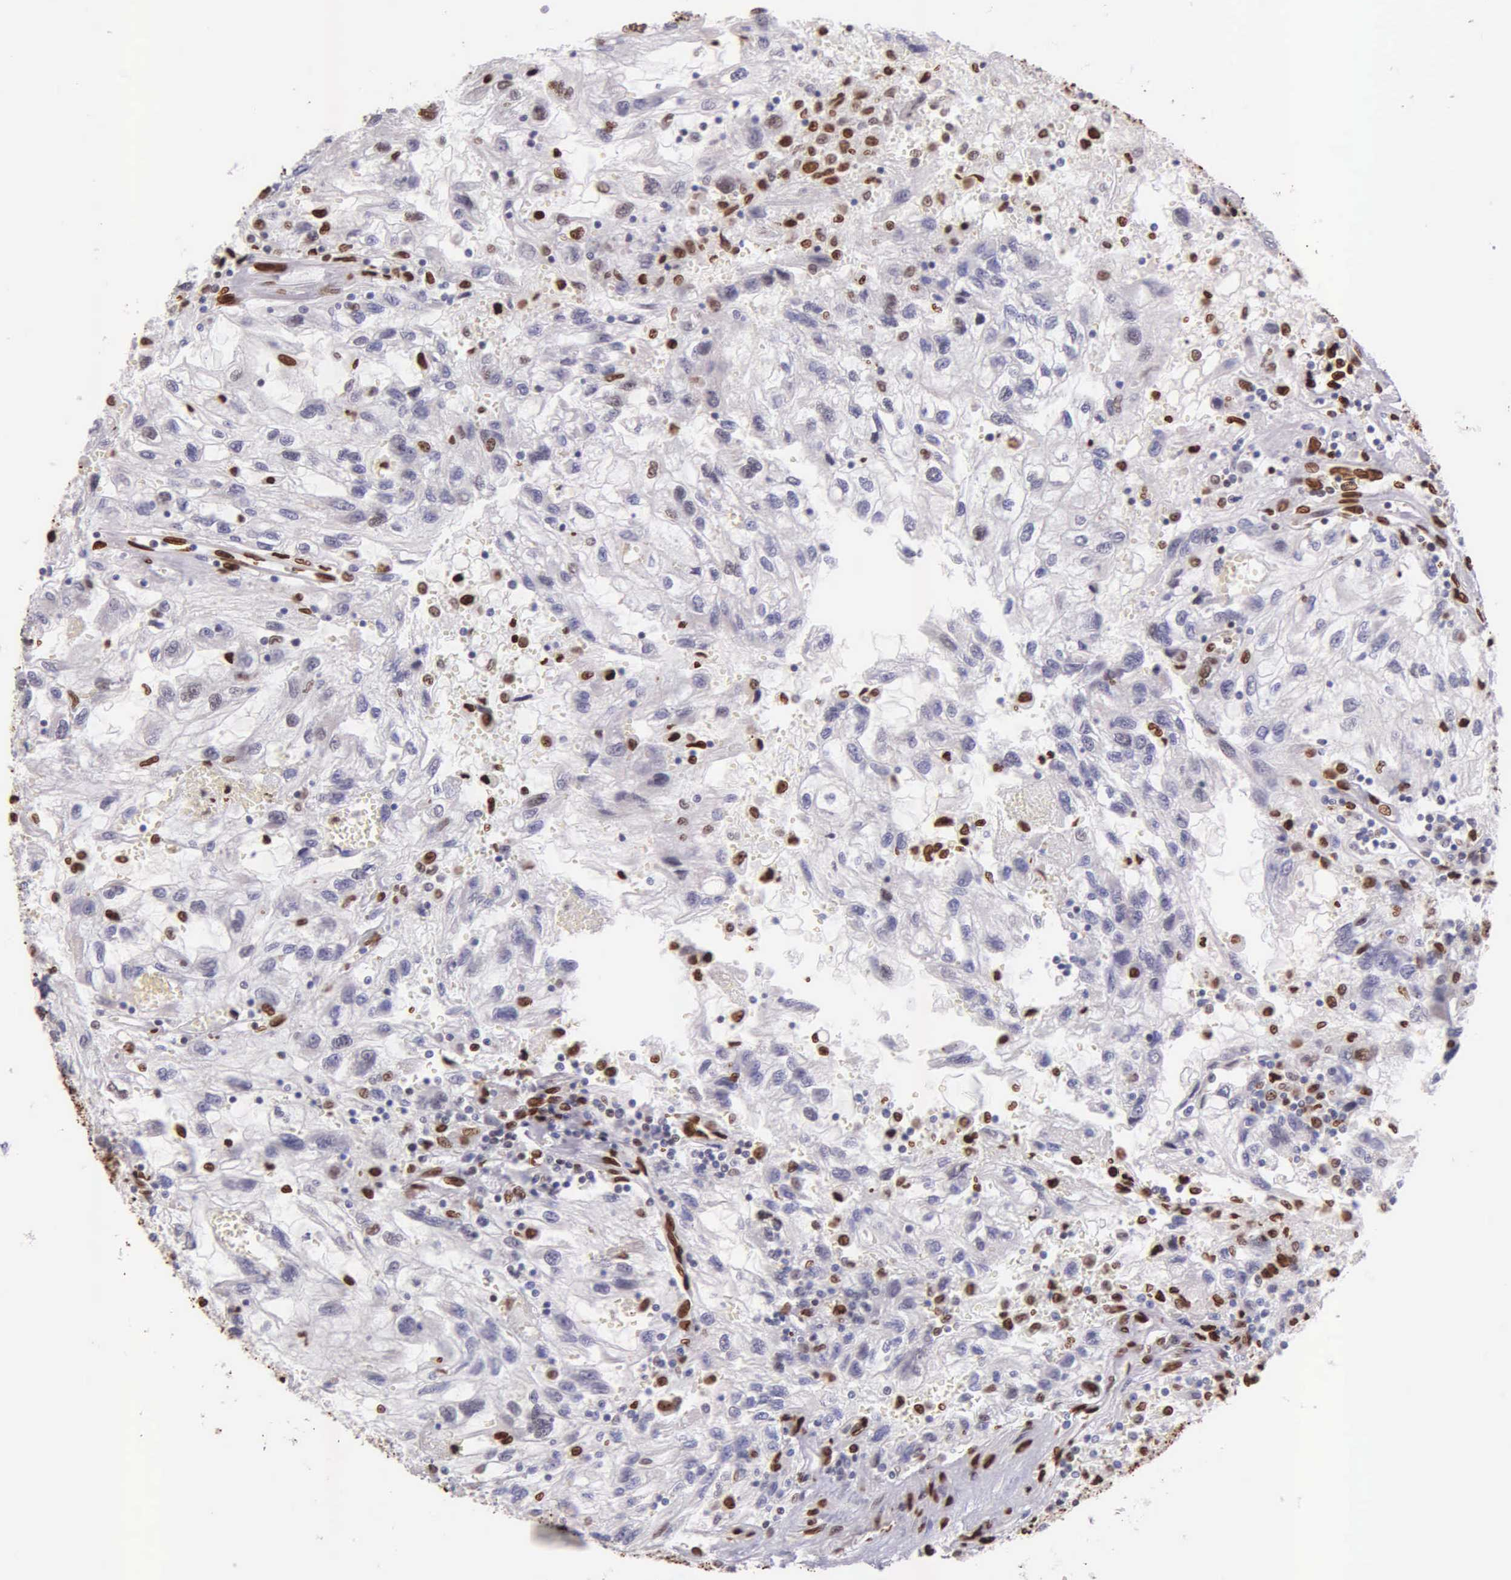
{"staining": {"intensity": "strong", "quantity": "<25%", "location": "nuclear"}, "tissue": "renal cancer", "cell_type": "Tumor cells", "image_type": "cancer", "snomed": [{"axis": "morphology", "description": "Normal tissue, NOS"}, {"axis": "morphology", "description": "Adenocarcinoma, NOS"}, {"axis": "topography", "description": "Kidney"}], "caption": "IHC (DAB) staining of renal cancer shows strong nuclear protein expression in approximately <25% of tumor cells.", "gene": "H1-0", "patient": {"sex": "male", "age": 71}}